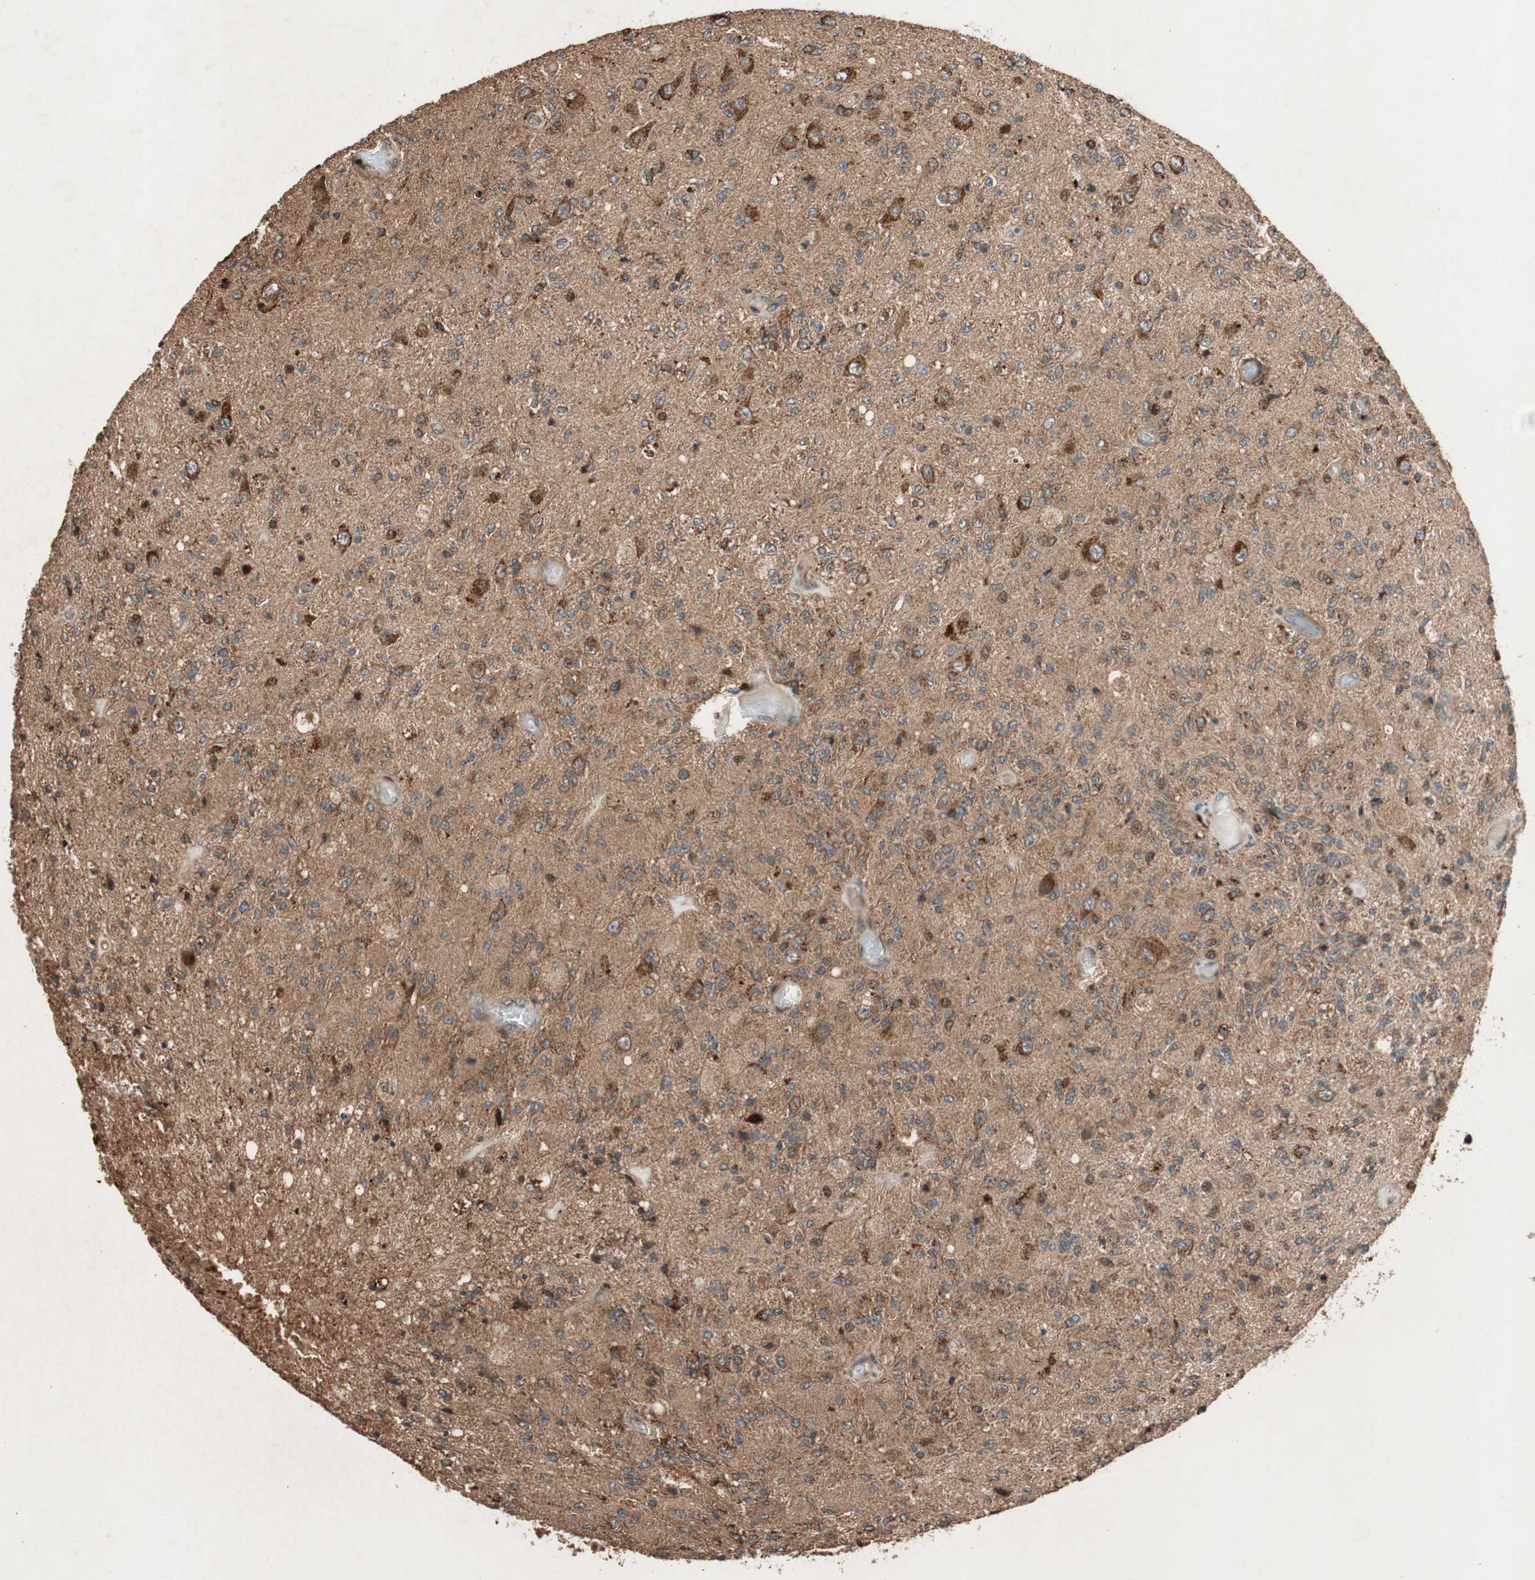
{"staining": {"intensity": "moderate", "quantity": ">75%", "location": "cytoplasmic/membranous"}, "tissue": "glioma", "cell_type": "Tumor cells", "image_type": "cancer", "snomed": [{"axis": "morphology", "description": "Normal tissue, NOS"}, {"axis": "morphology", "description": "Glioma, malignant, High grade"}, {"axis": "topography", "description": "Cerebral cortex"}], "caption": "IHC staining of glioma, which displays medium levels of moderate cytoplasmic/membranous expression in about >75% of tumor cells indicating moderate cytoplasmic/membranous protein expression. The staining was performed using DAB (brown) for protein detection and nuclei were counterstained in hematoxylin (blue).", "gene": "RAB1A", "patient": {"sex": "male", "age": 77}}